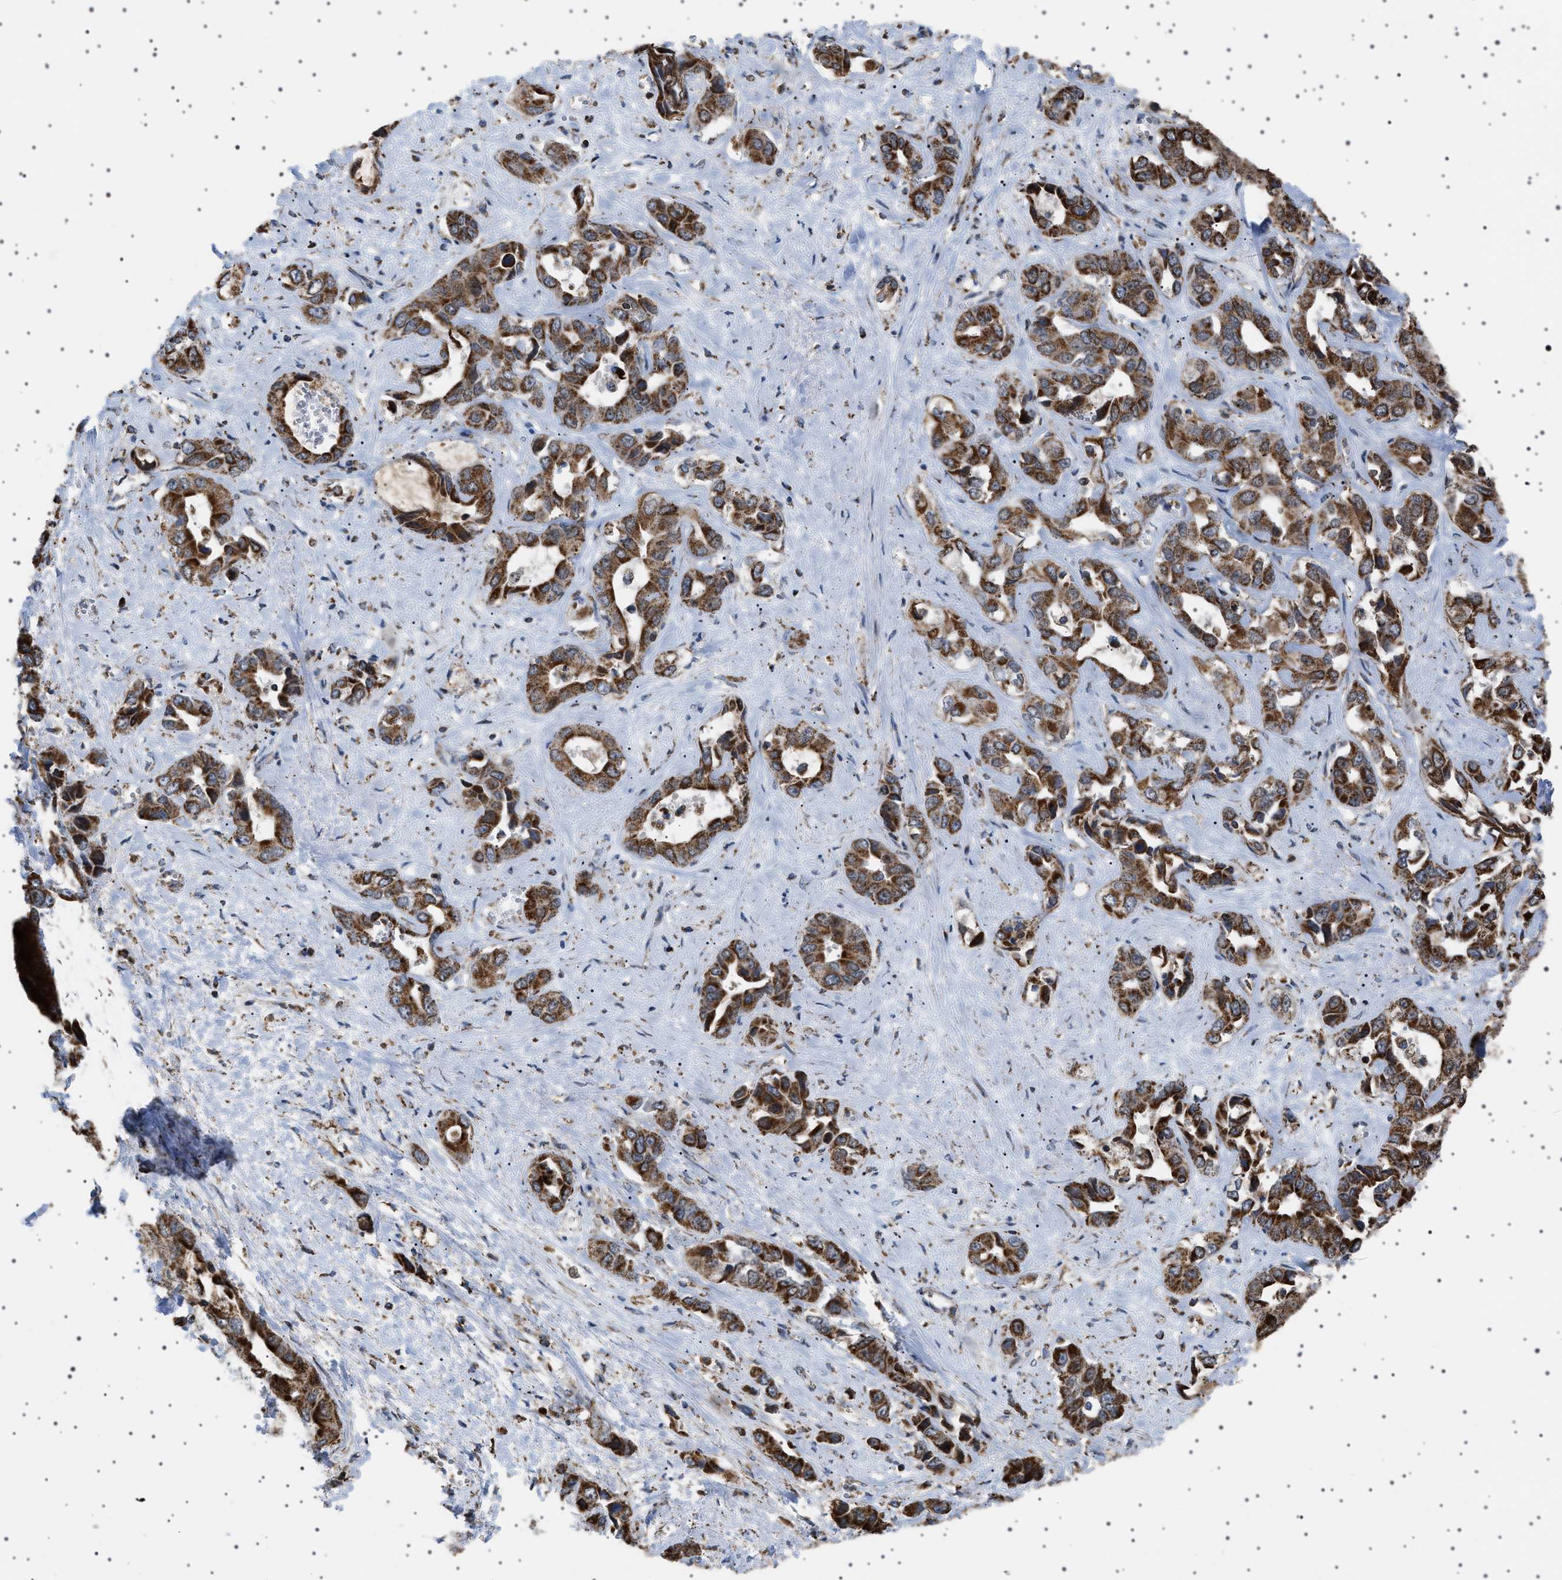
{"staining": {"intensity": "strong", "quantity": ">75%", "location": "cytoplasmic/membranous"}, "tissue": "liver cancer", "cell_type": "Tumor cells", "image_type": "cancer", "snomed": [{"axis": "morphology", "description": "Cholangiocarcinoma"}, {"axis": "topography", "description": "Liver"}], "caption": "This is a photomicrograph of immunohistochemistry staining of cholangiocarcinoma (liver), which shows strong positivity in the cytoplasmic/membranous of tumor cells.", "gene": "MELK", "patient": {"sex": "female", "age": 52}}